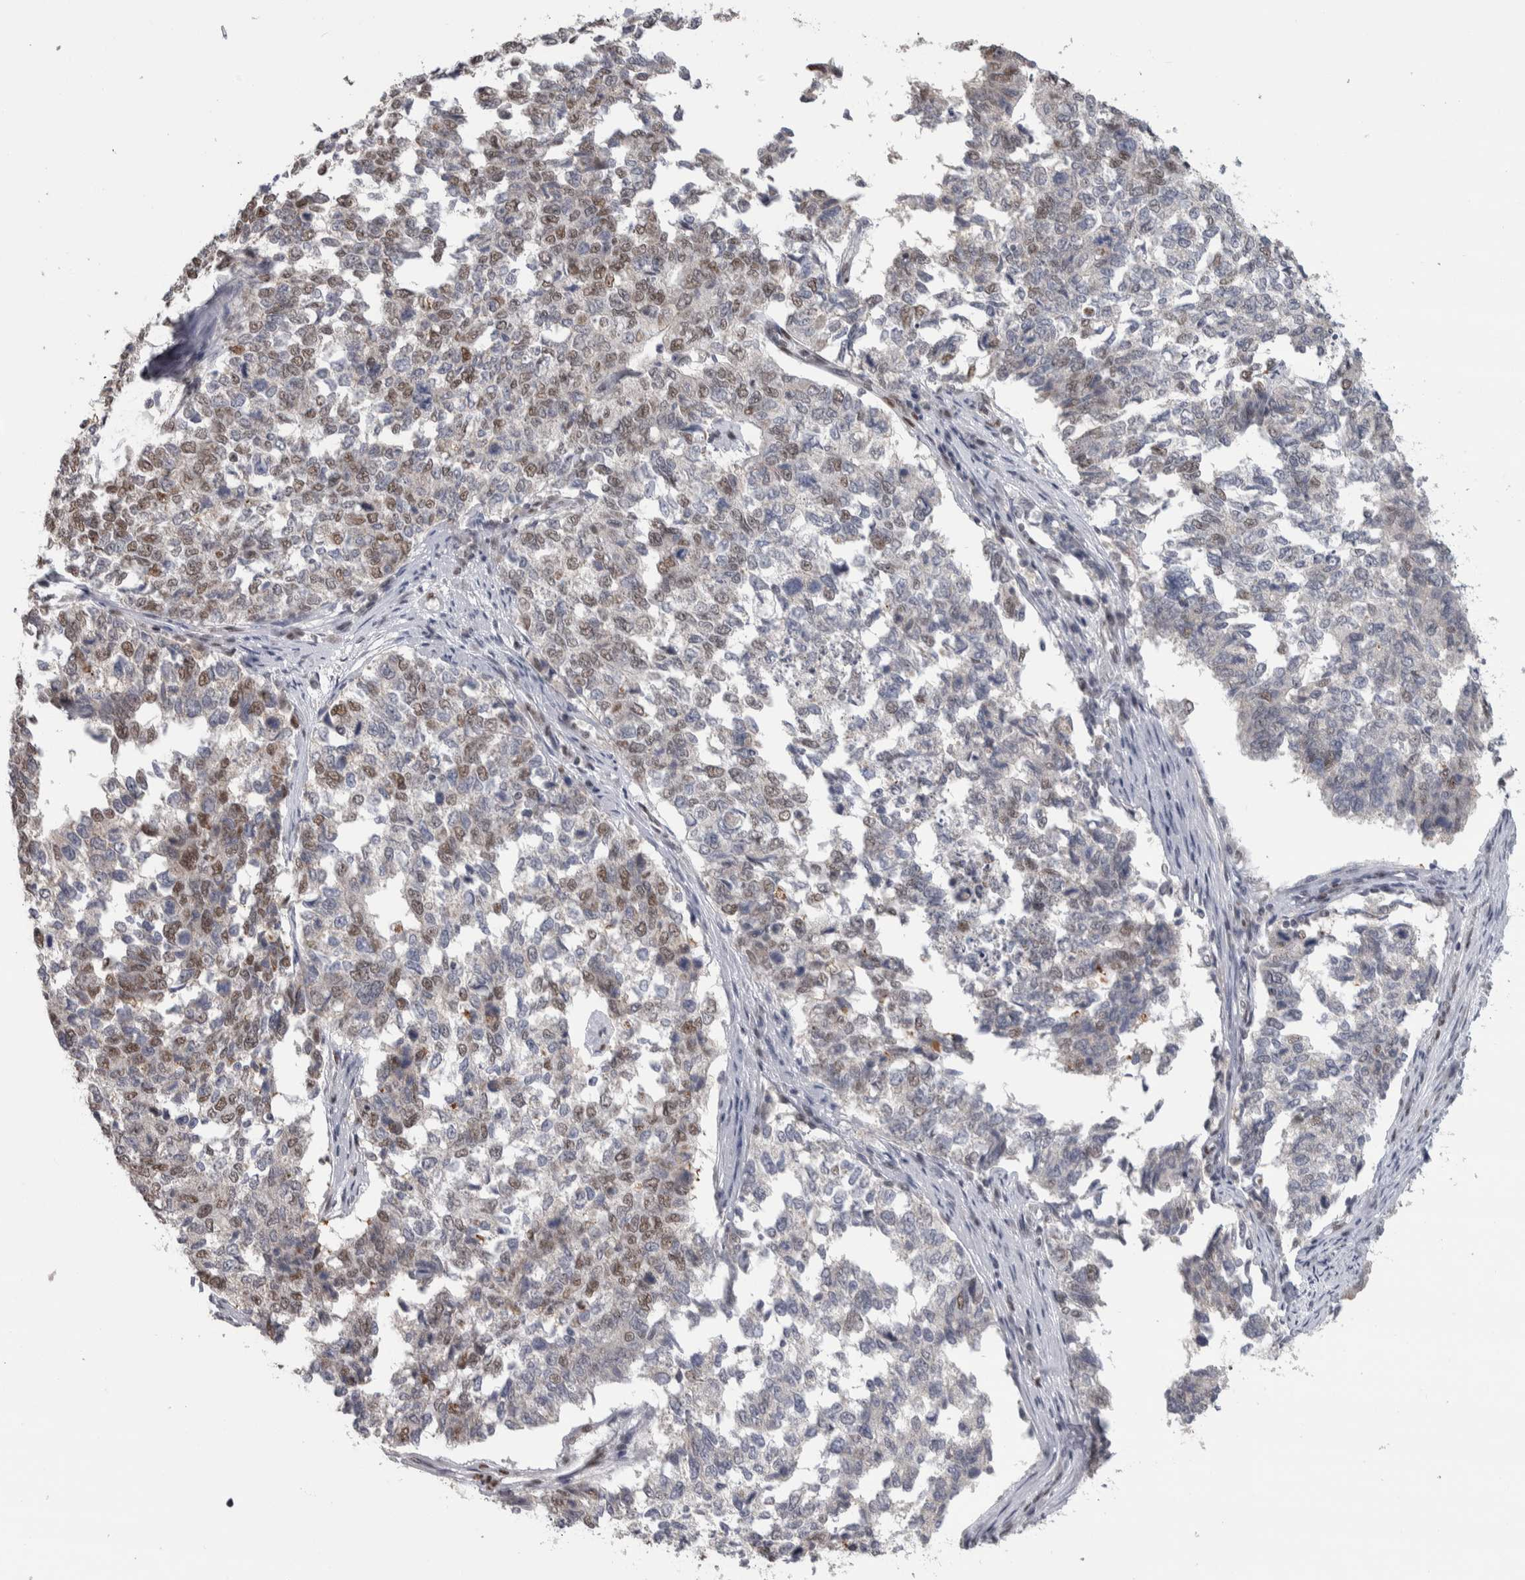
{"staining": {"intensity": "moderate", "quantity": "<25%", "location": "nuclear"}, "tissue": "cervical cancer", "cell_type": "Tumor cells", "image_type": "cancer", "snomed": [{"axis": "morphology", "description": "Squamous cell carcinoma, NOS"}, {"axis": "topography", "description": "Cervix"}], "caption": "This is a histology image of immunohistochemistry staining of cervical cancer (squamous cell carcinoma), which shows moderate positivity in the nuclear of tumor cells.", "gene": "HEXIM2", "patient": {"sex": "female", "age": 63}}